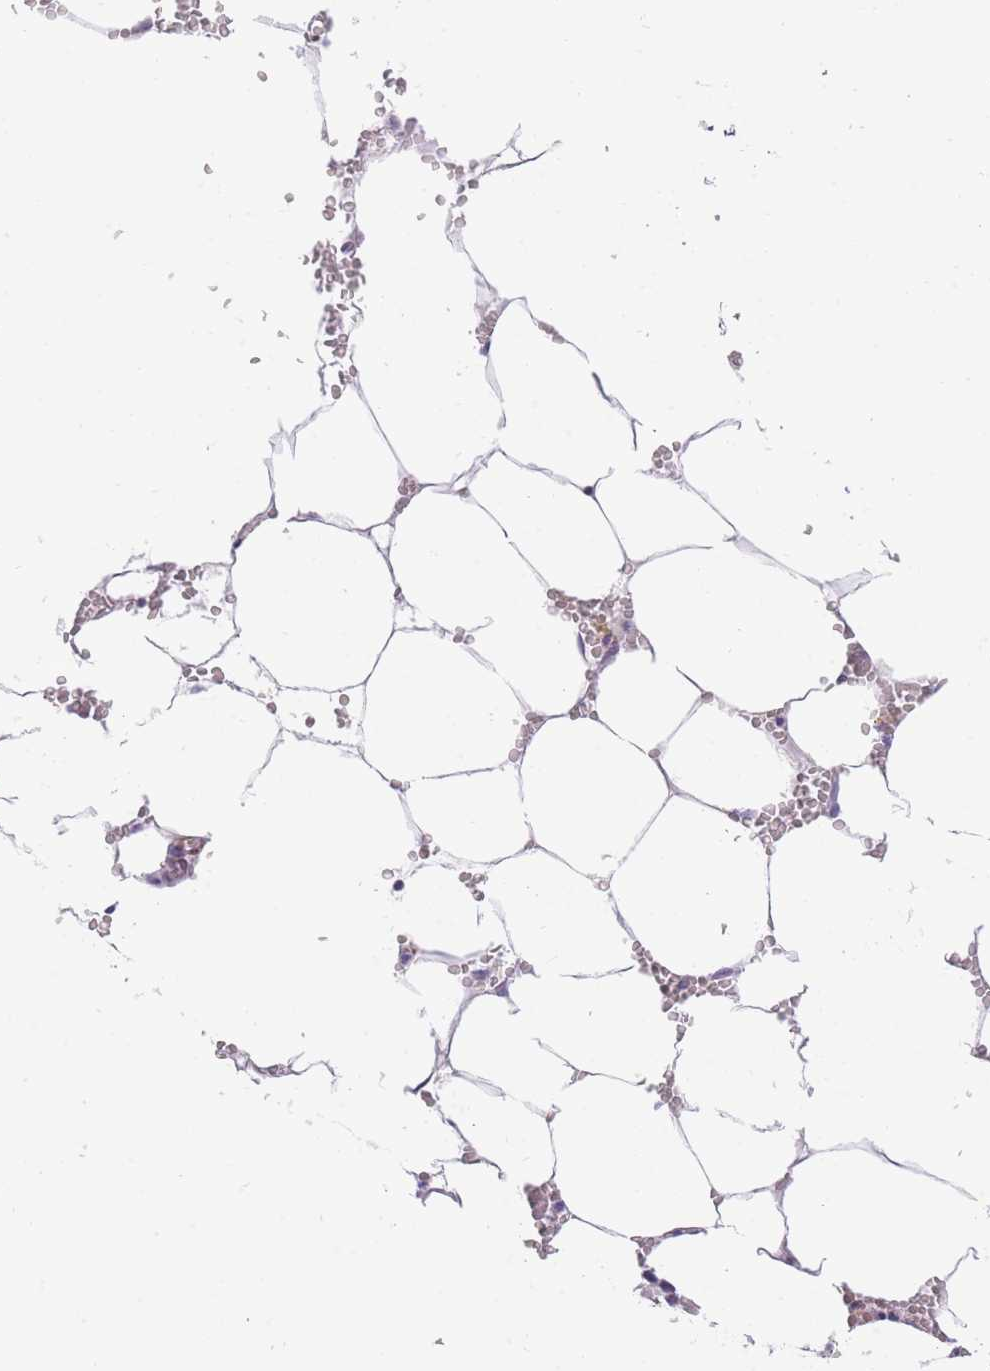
{"staining": {"intensity": "moderate", "quantity": "<25%", "location": "cytoplasmic/membranous"}, "tissue": "bone marrow", "cell_type": "Hematopoietic cells", "image_type": "normal", "snomed": [{"axis": "morphology", "description": "Normal tissue, NOS"}, {"axis": "topography", "description": "Bone marrow"}], "caption": "Brown immunohistochemical staining in unremarkable bone marrow reveals moderate cytoplasmic/membranous expression in approximately <25% of hematopoietic cells. The protein of interest is shown in brown color, while the nuclei are stained blue.", "gene": "BOLA2B", "patient": {"sex": "male", "age": 70}}